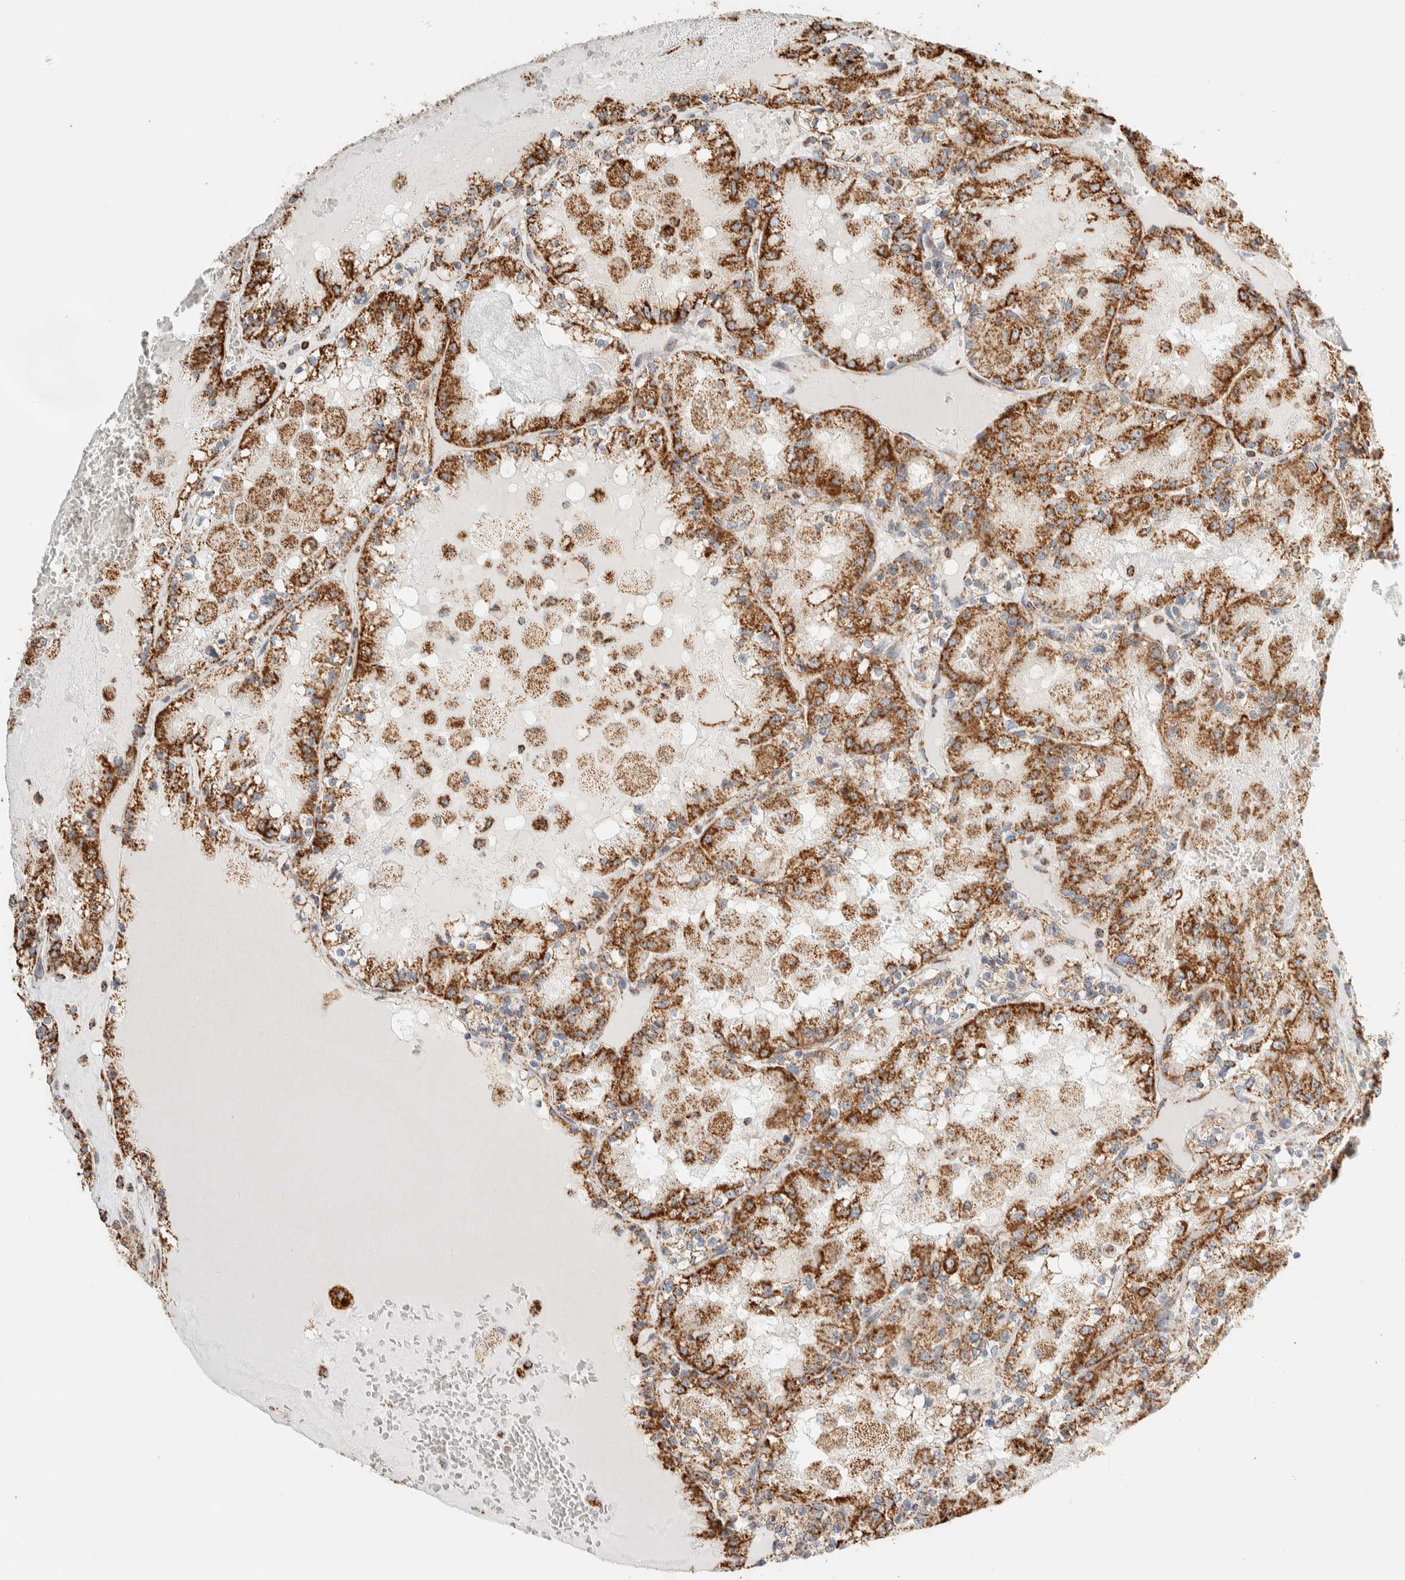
{"staining": {"intensity": "moderate", "quantity": ">75%", "location": "cytoplasmic/membranous"}, "tissue": "renal cancer", "cell_type": "Tumor cells", "image_type": "cancer", "snomed": [{"axis": "morphology", "description": "Adenocarcinoma, NOS"}, {"axis": "topography", "description": "Kidney"}], "caption": "Tumor cells exhibit medium levels of moderate cytoplasmic/membranous expression in approximately >75% of cells in renal adenocarcinoma.", "gene": "ZNF454", "patient": {"sex": "female", "age": 56}}